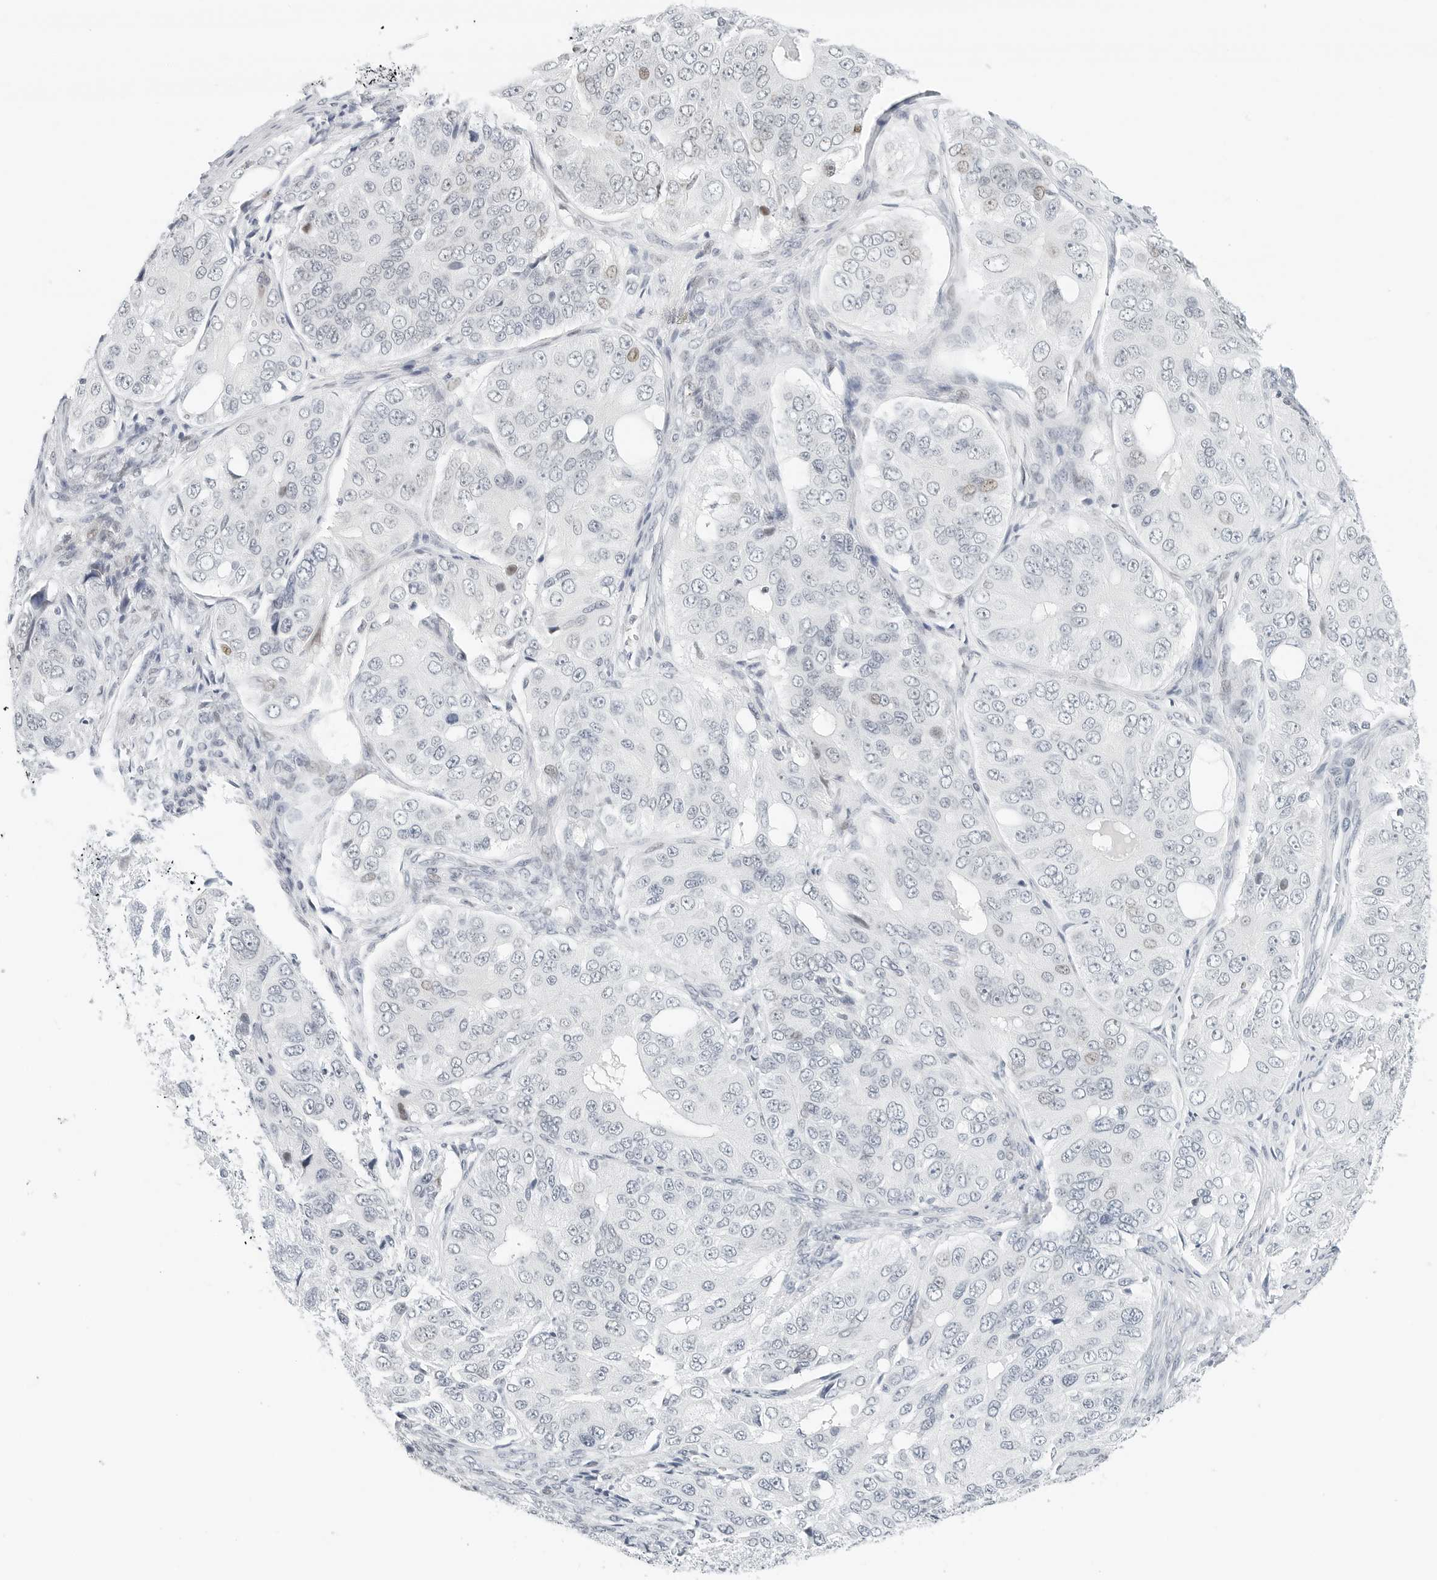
{"staining": {"intensity": "negative", "quantity": "none", "location": "none"}, "tissue": "ovarian cancer", "cell_type": "Tumor cells", "image_type": "cancer", "snomed": [{"axis": "morphology", "description": "Carcinoma, endometroid"}, {"axis": "topography", "description": "Ovary"}], "caption": "Image shows no significant protein staining in tumor cells of ovarian endometroid carcinoma.", "gene": "NTMT2", "patient": {"sex": "female", "age": 51}}